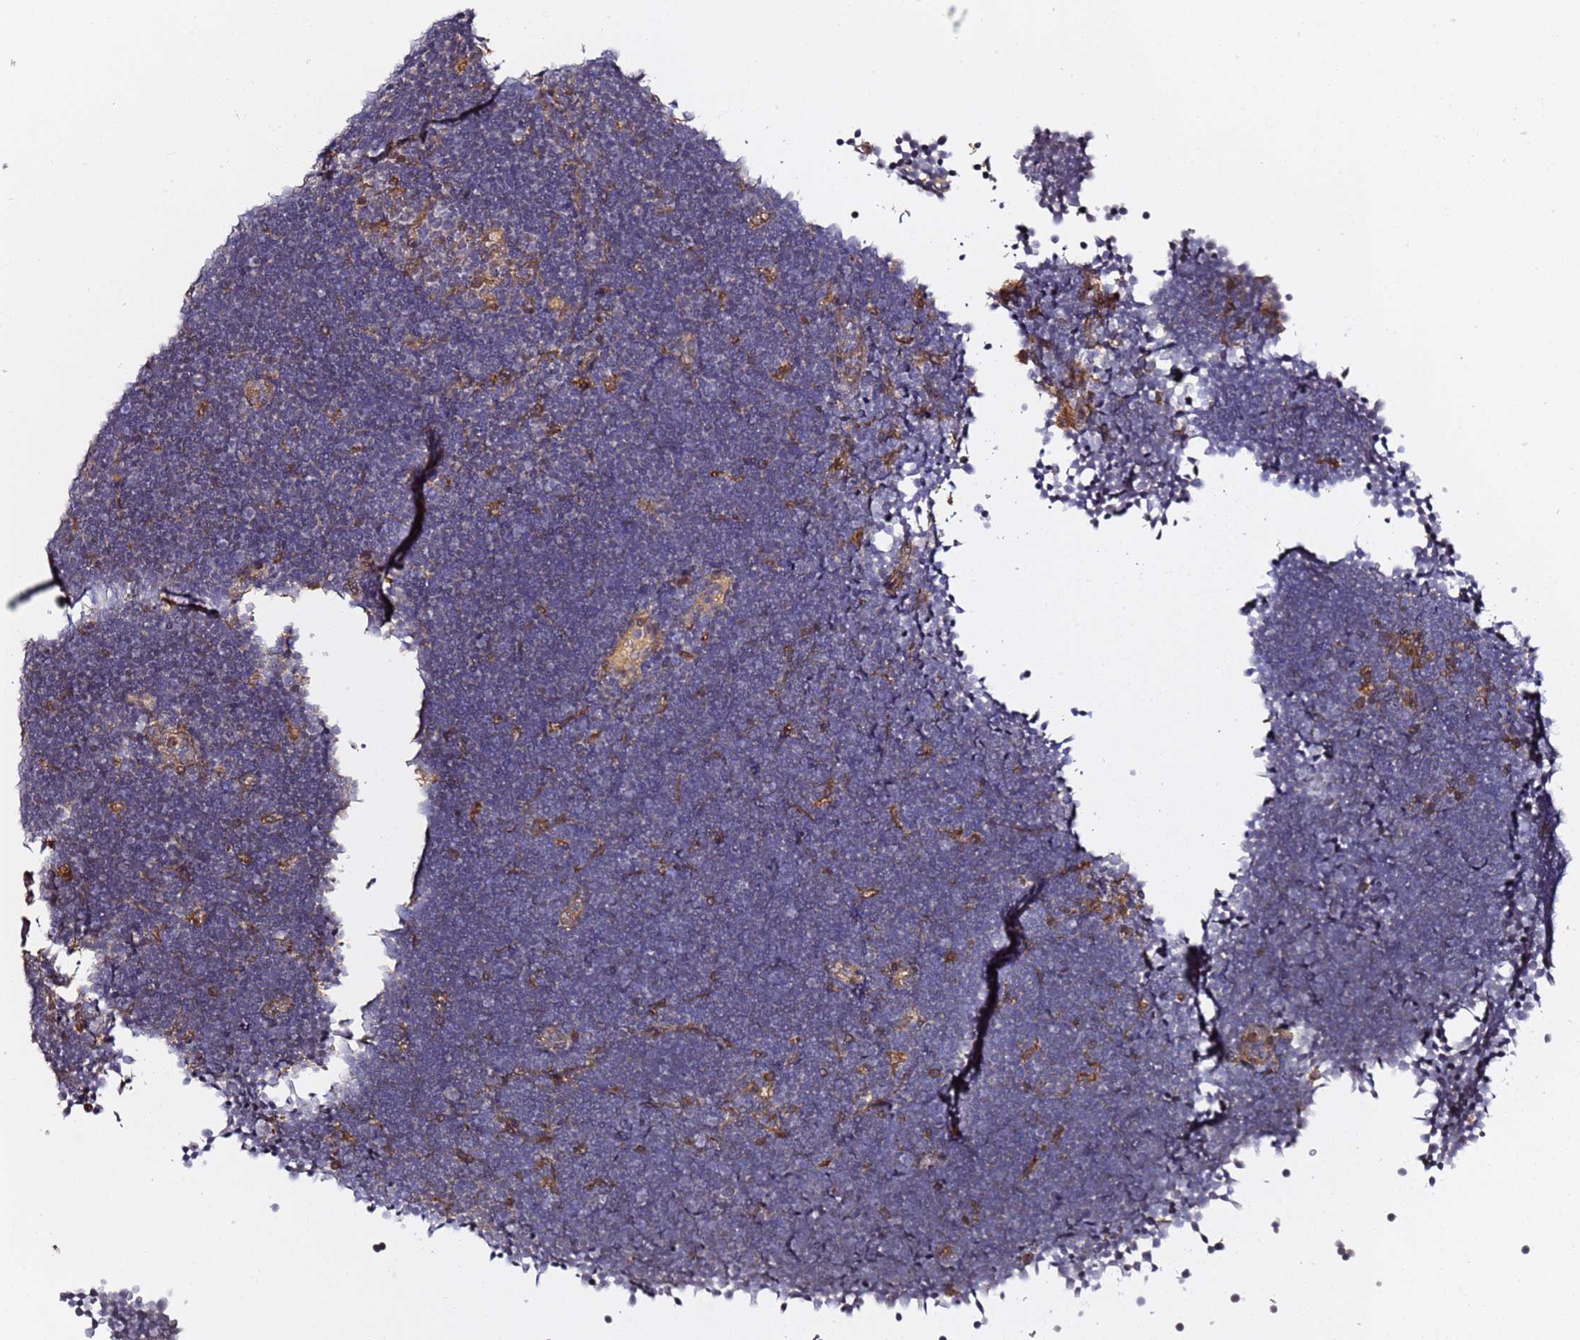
{"staining": {"intensity": "negative", "quantity": "none", "location": "none"}, "tissue": "lymphoma", "cell_type": "Tumor cells", "image_type": "cancer", "snomed": [{"axis": "morphology", "description": "Malignant lymphoma, non-Hodgkin's type, High grade"}, {"axis": "topography", "description": "Lymph node"}], "caption": "Tumor cells show no significant protein staining in high-grade malignant lymphoma, non-Hodgkin's type. Nuclei are stained in blue.", "gene": "PRKAB2", "patient": {"sex": "male", "age": 13}}